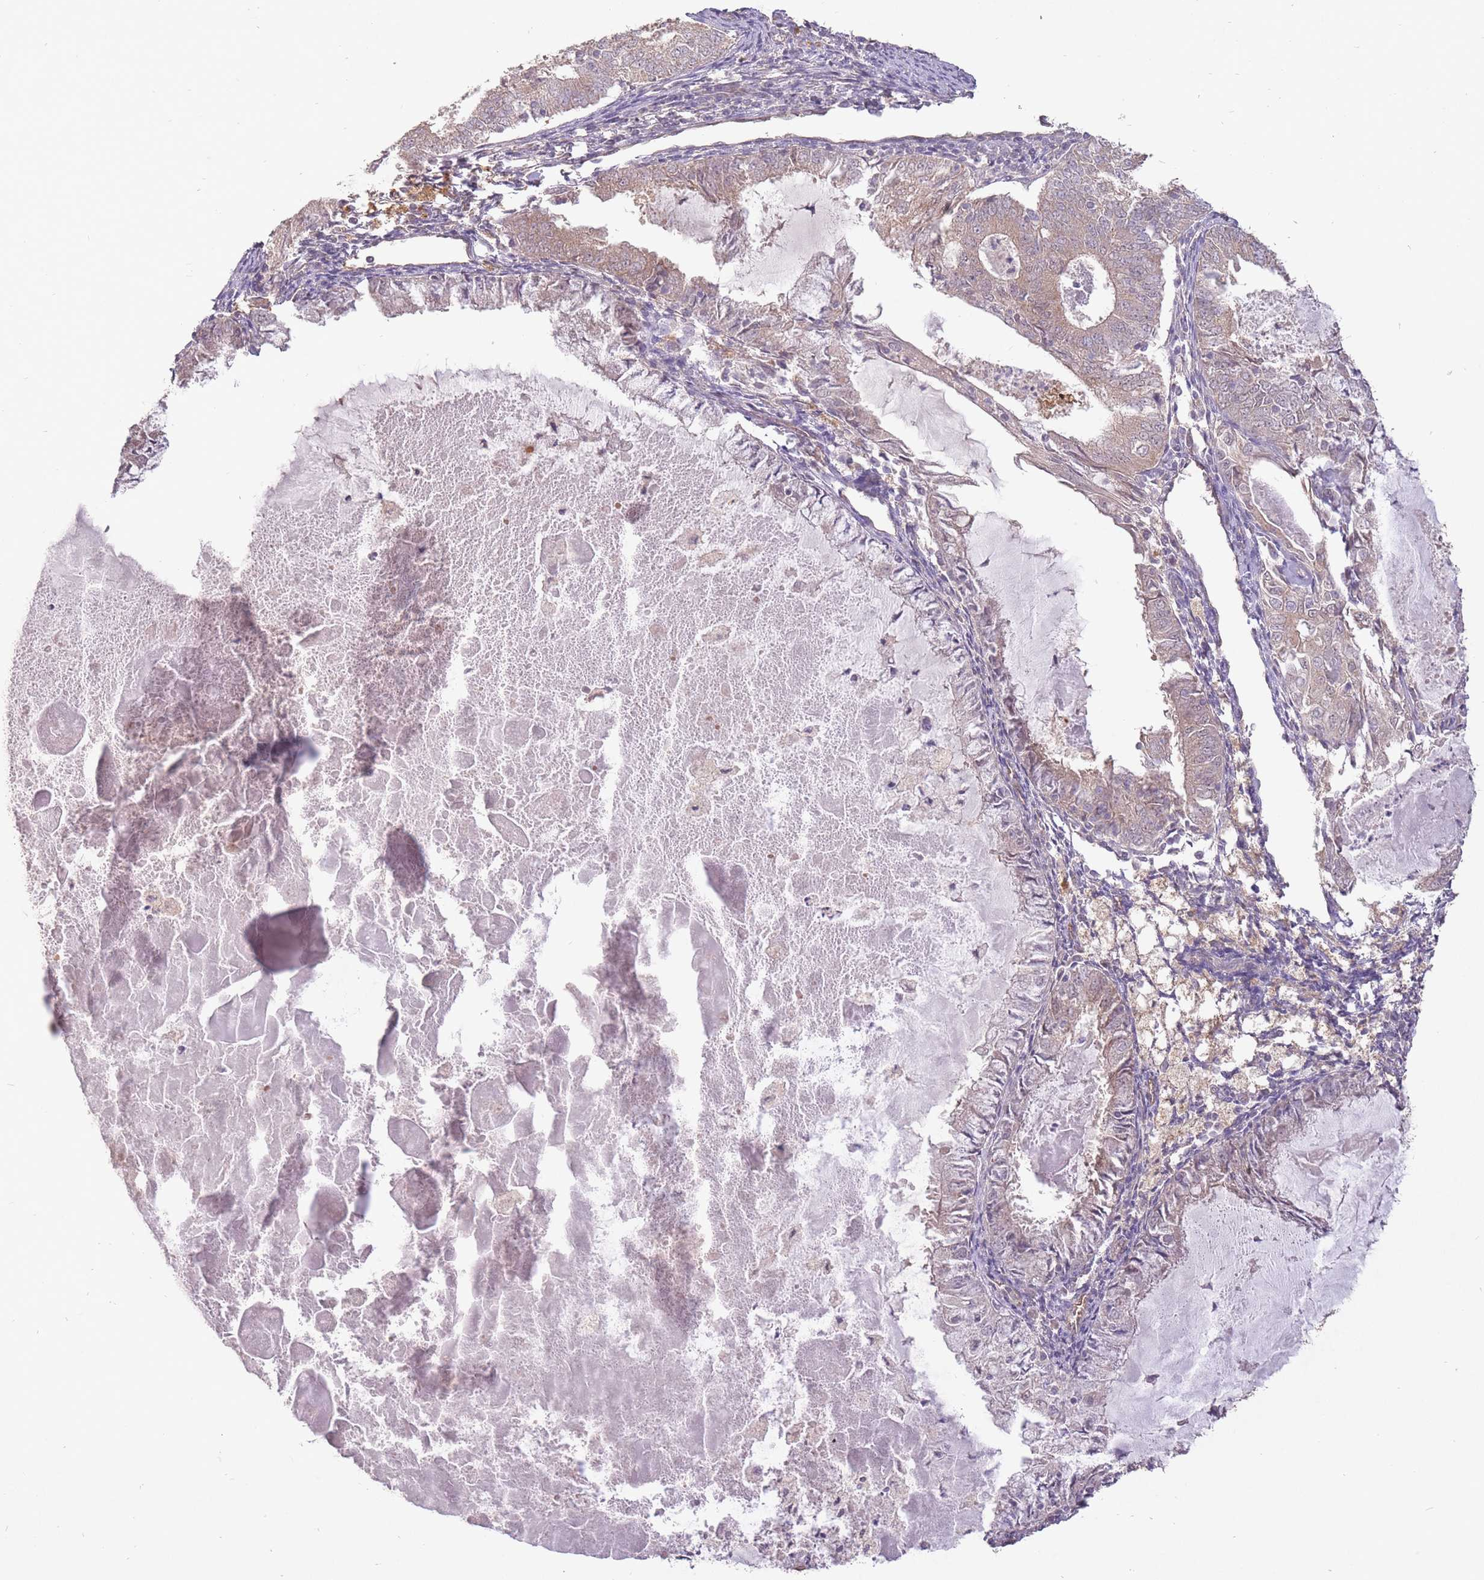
{"staining": {"intensity": "weak", "quantity": "25%-75%", "location": "cytoplasmic/membranous"}, "tissue": "endometrial cancer", "cell_type": "Tumor cells", "image_type": "cancer", "snomed": [{"axis": "morphology", "description": "Adenocarcinoma, NOS"}, {"axis": "topography", "description": "Endometrium"}], "caption": "DAB immunohistochemical staining of endometrial cancer displays weak cytoplasmic/membranous protein staining in approximately 25%-75% of tumor cells.", "gene": "LRATD2", "patient": {"sex": "female", "age": 57}}